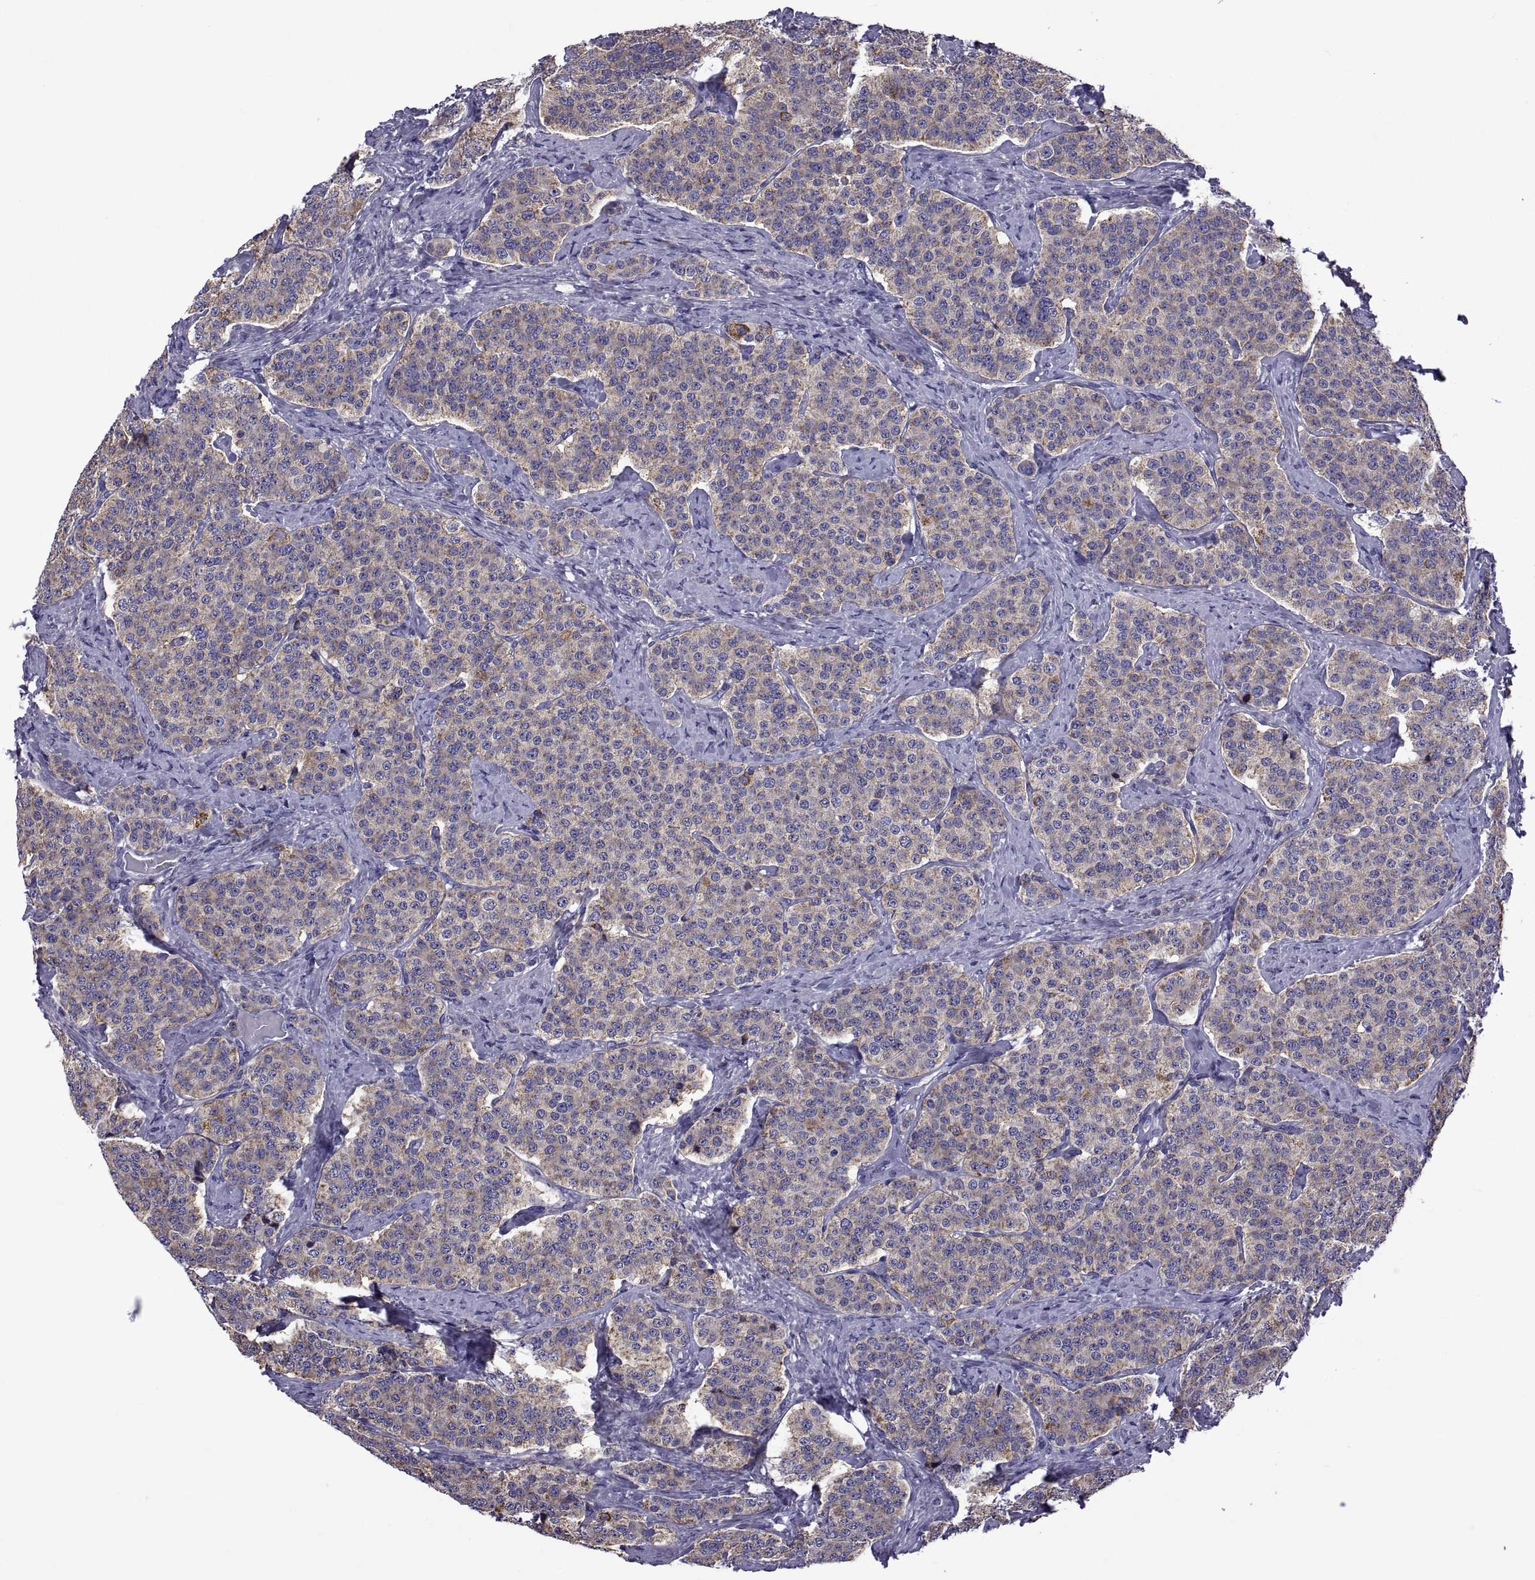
{"staining": {"intensity": "weak", "quantity": ">75%", "location": "cytoplasmic/membranous"}, "tissue": "carcinoid", "cell_type": "Tumor cells", "image_type": "cancer", "snomed": [{"axis": "morphology", "description": "Carcinoid, malignant, NOS"}, {"axis": "topography", "description": "Small intestine"}], "caption": "A micrograph of human carcinoid stained for a protein demonstrates weak cytoplasmic/membranous brown staining in tumor cells.", "gene": "TMC3", "patient": {"sex": "female", "age": 58}}